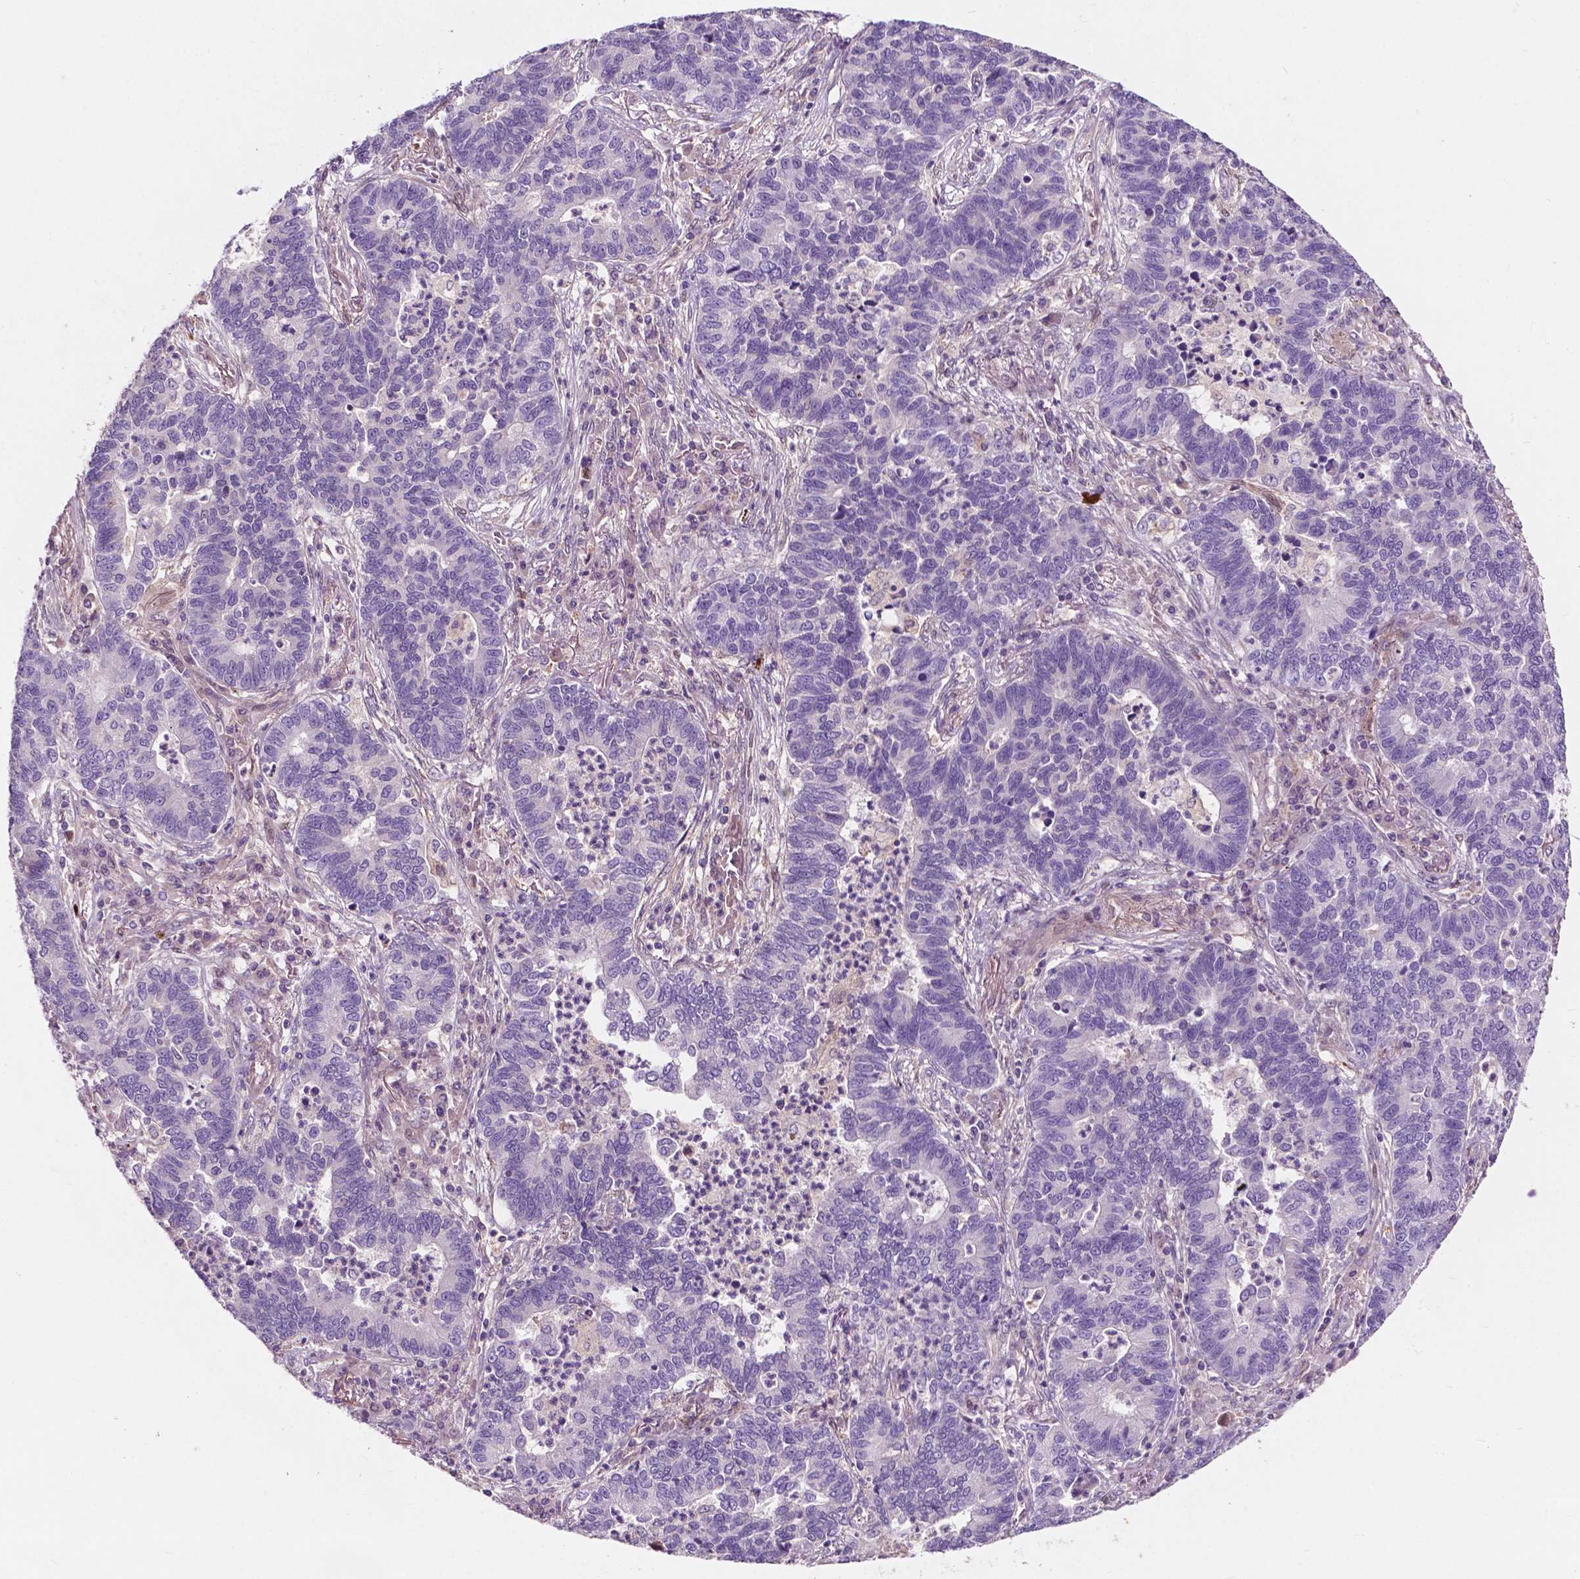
{"staining": {"intensity": "negative", "quantity": "none", "location": "none"}, "tissue": "lung cancer", "cell_type": "Tumor cells", "image_type": "cancer", "snomed": [{"axis": "morphology", "description": "Adenocarcinoma, NOS"}, {"axis": "topography", "description": "Lung"}], "caption": "The immunohistochemistry (IHC) histopathology image has no significant positivity in tumor cells of lung adenocarcinoma tissue.", "gene": "GPR37", "patient": {"sex": "female", "age": 57}}